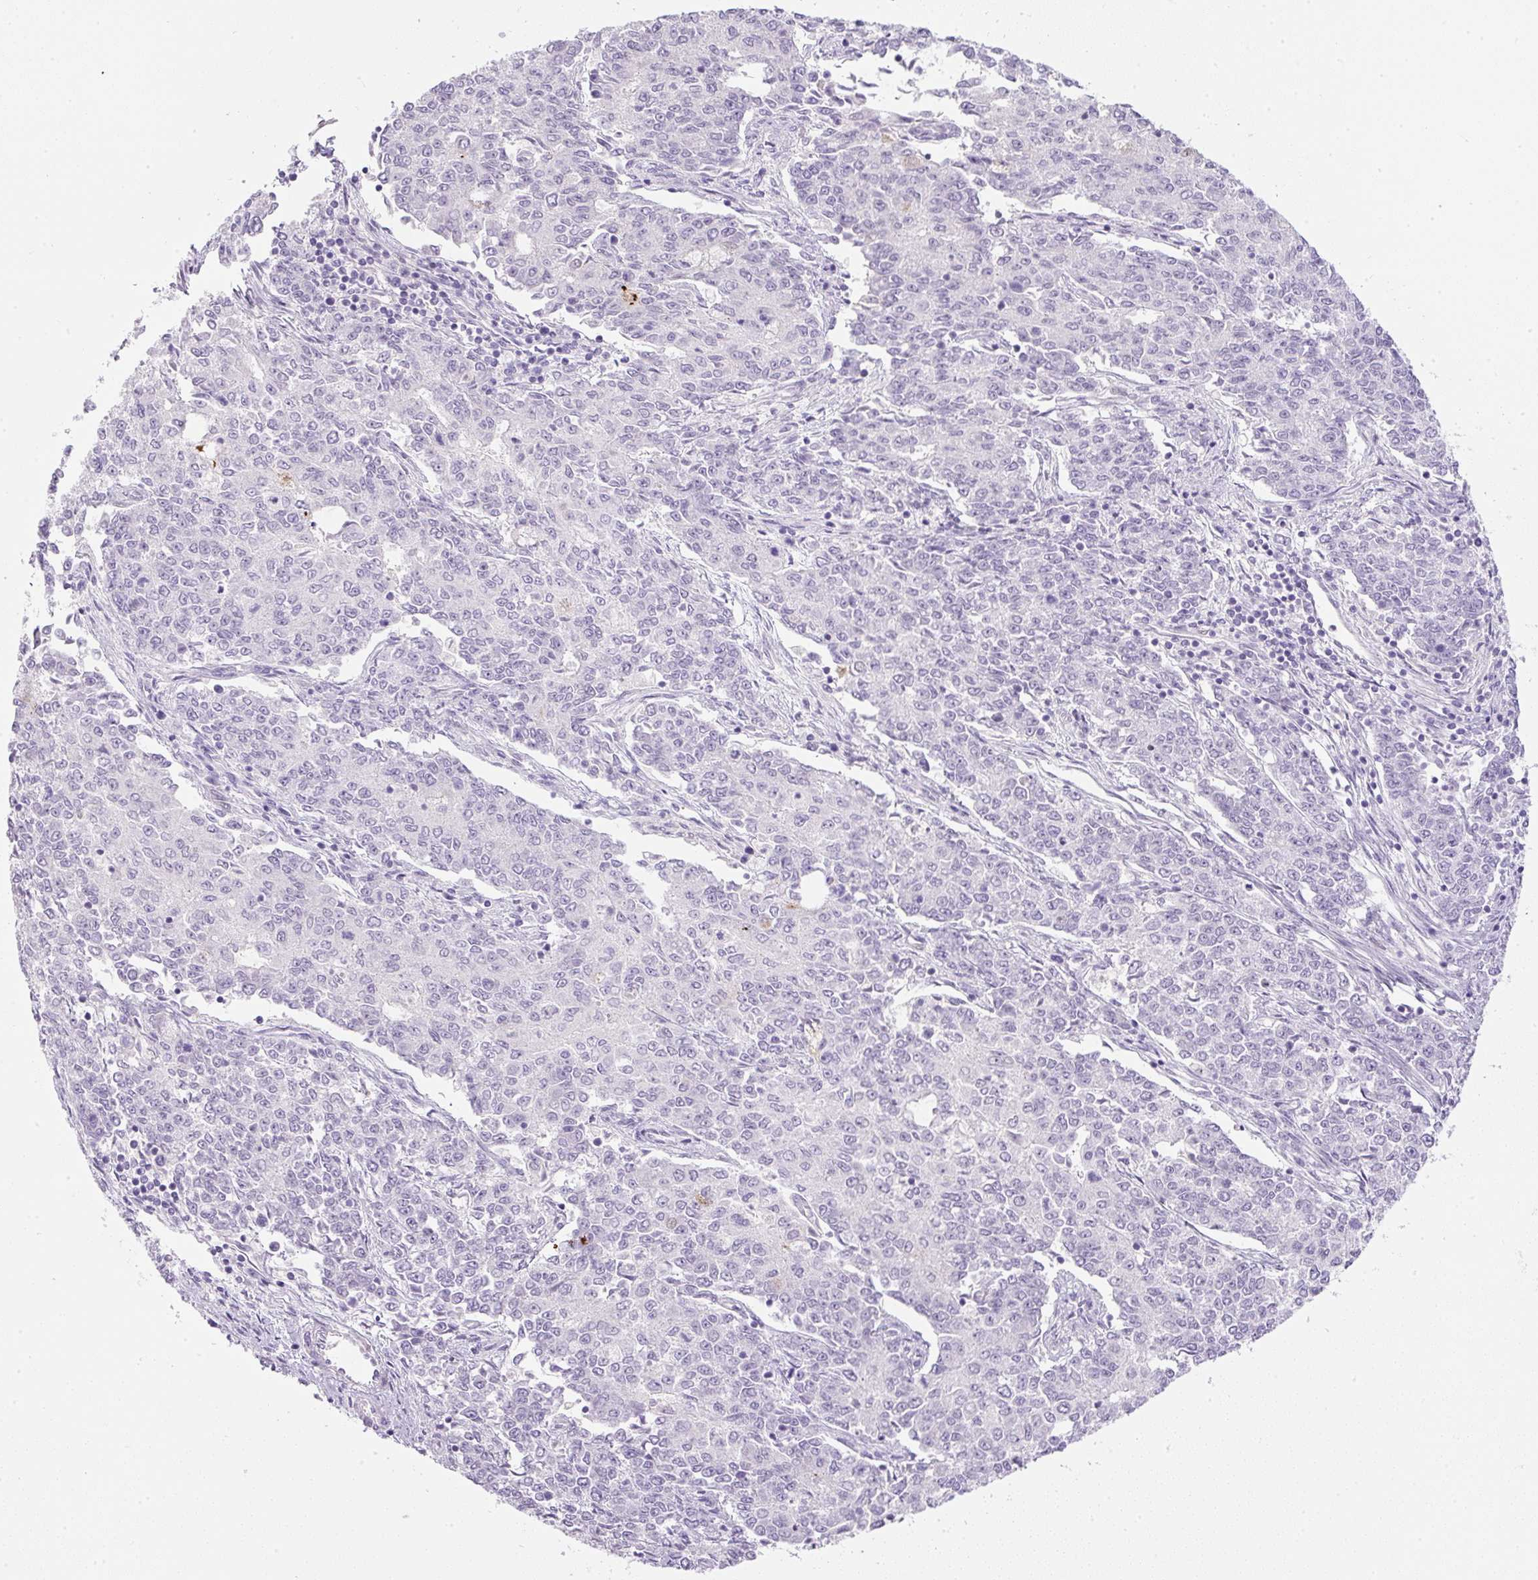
{"staining": {"intensity": "negative", "quantity": "none", "location": "none"}, "tissue": "endometrial cancer", "cell_type": "Tumor cells", "image_type": "cancer", "snomed": [{"axis": "morphology", "description": "Adenocarcinoma, NOS"}, {"axis": "topography", "description": "Endometrium"}], "caption": "Immunohistochemistry of human endometrial cancer (adenocarcinoma) exhibits no positivity in tumor cells.", "gene": "FGFBP3", "patient": {"sex": "female", "age": 50}}